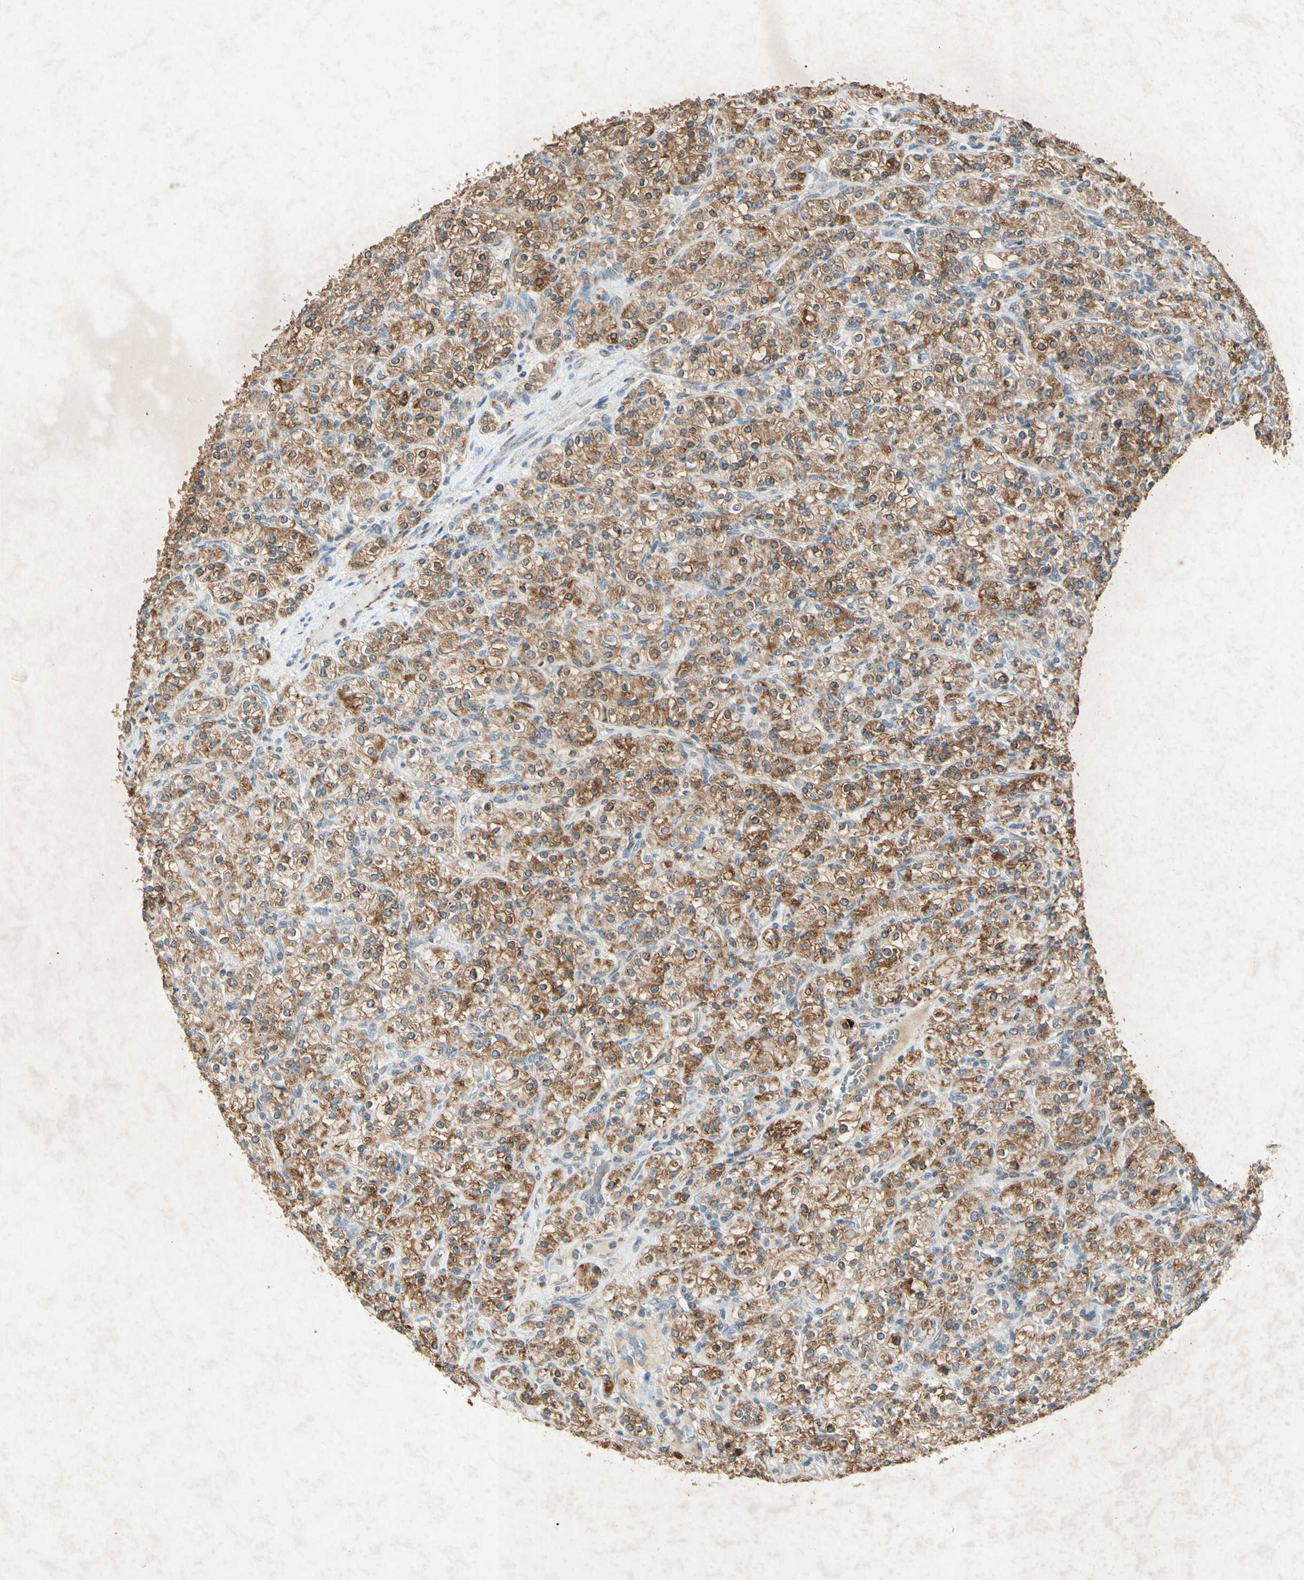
{"staining": {"intensity": "moderate", "quantity": ">75%", "location": "cytoplasmic/membranous"}, "tissue": "renal cancer", "cell_type": "Tumor cells", "image_type": "cancer", "snomed": [{"axis": "morphology", "description": "Adenocarcinoma, NOS"}, {"axis": "topography", "description": "Kidney"}], "caption": "A medium amount of moderate cytoplasmic/membranous positivity is present in about >75% of tumor cells in renal cancer (adenocarcinoma) tissue.", "gene": "MSRB1", "patient": {"sex": "male", "age": 77}}